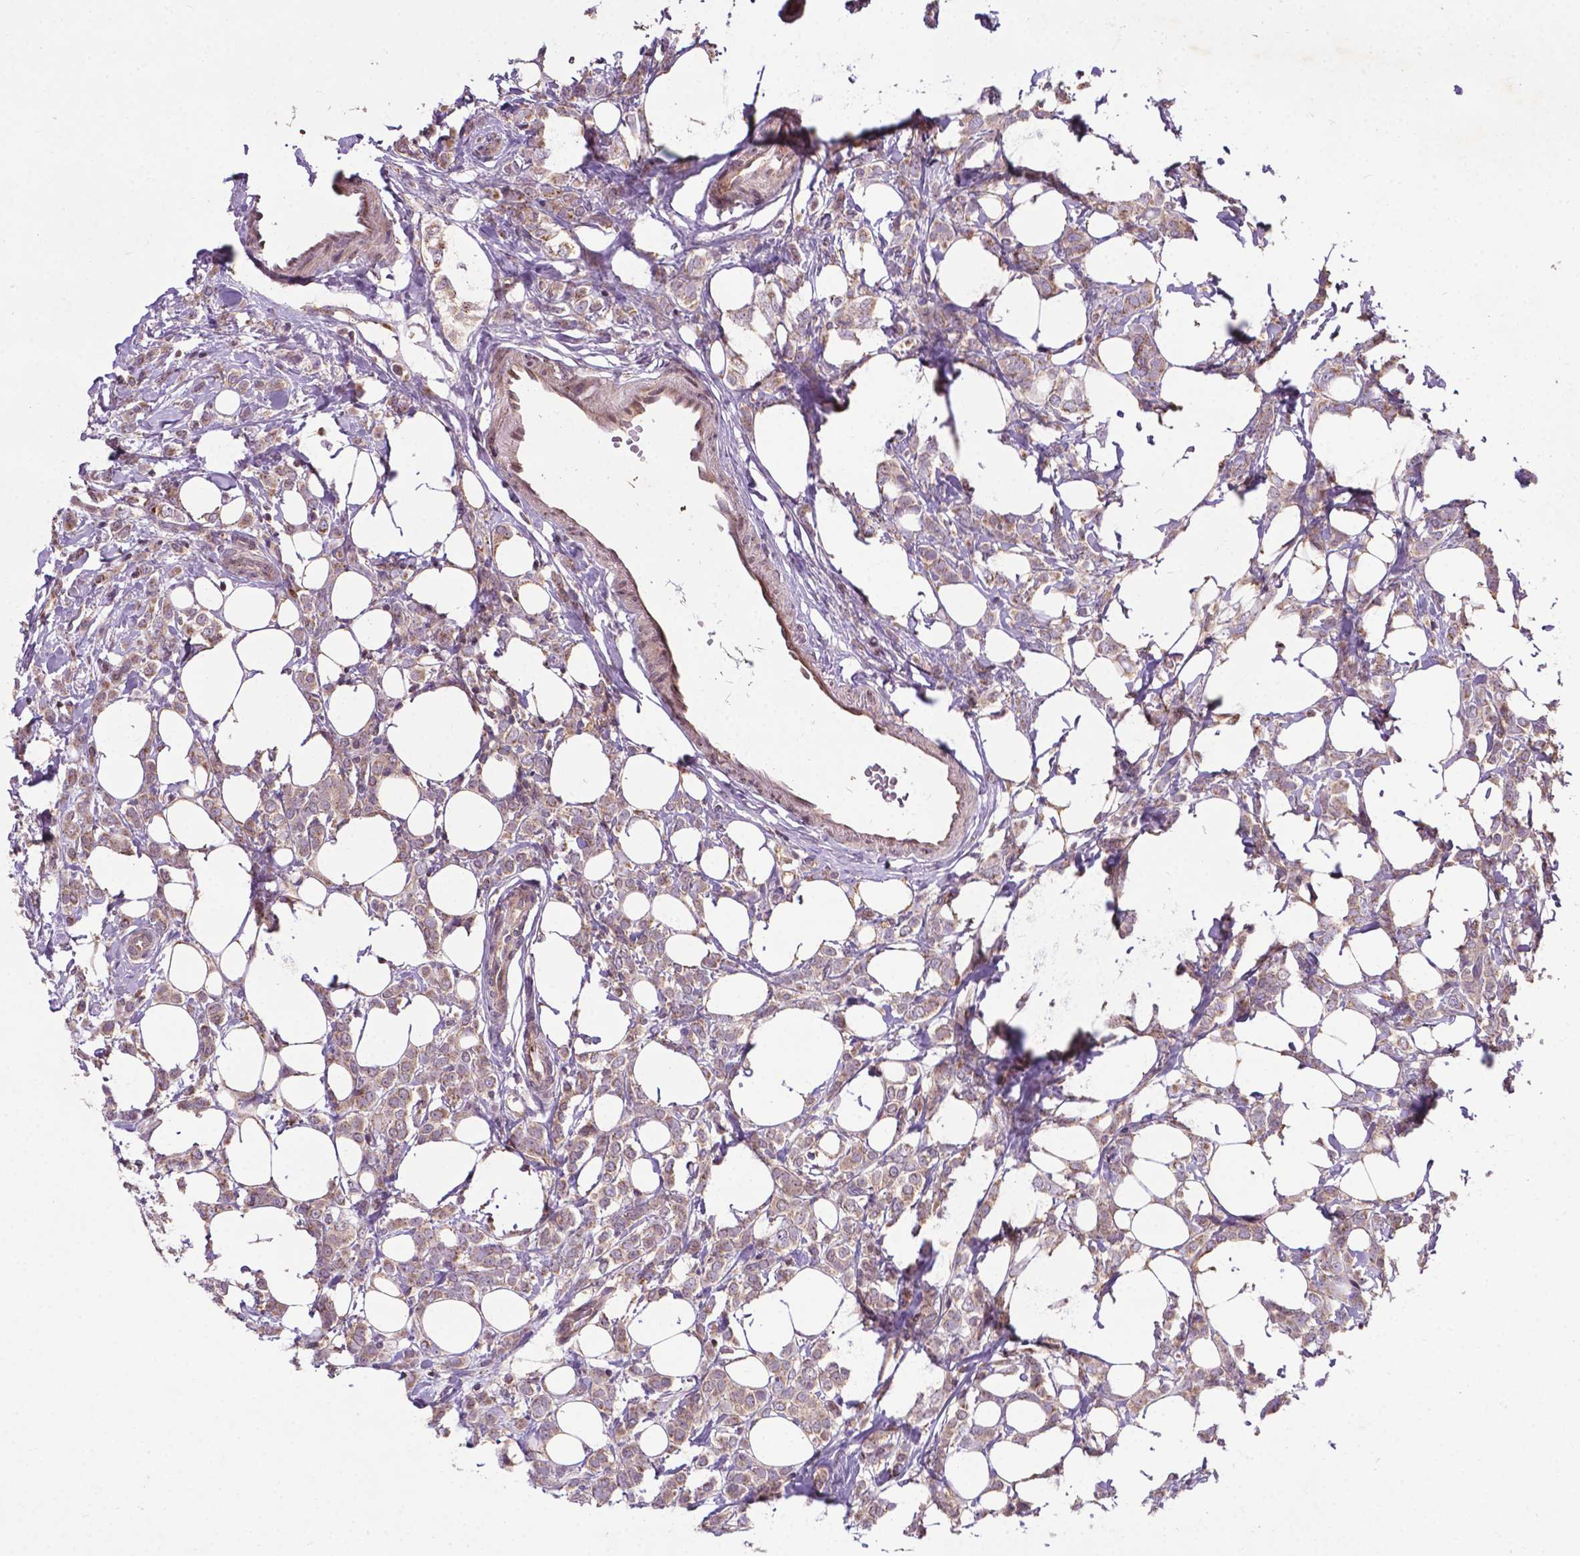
{"staining": {"intensity": "weak", "quantity": "<25%", "location": "cytoplasmic/membranous"}, "tissue": "breast cancer", "cell_type": "Tumor cells", "image_type": "cancer", "snomed": [{"axis": "morphology", "description": "Lobular carcinoma"}, {"axis": "topography", "description": "Breast"}], "caption": "Tumor cells are negative for brown protein staining in breast cancer.", "gene": "SPNS2", "patient": {"sex": "female", "age": 49}}